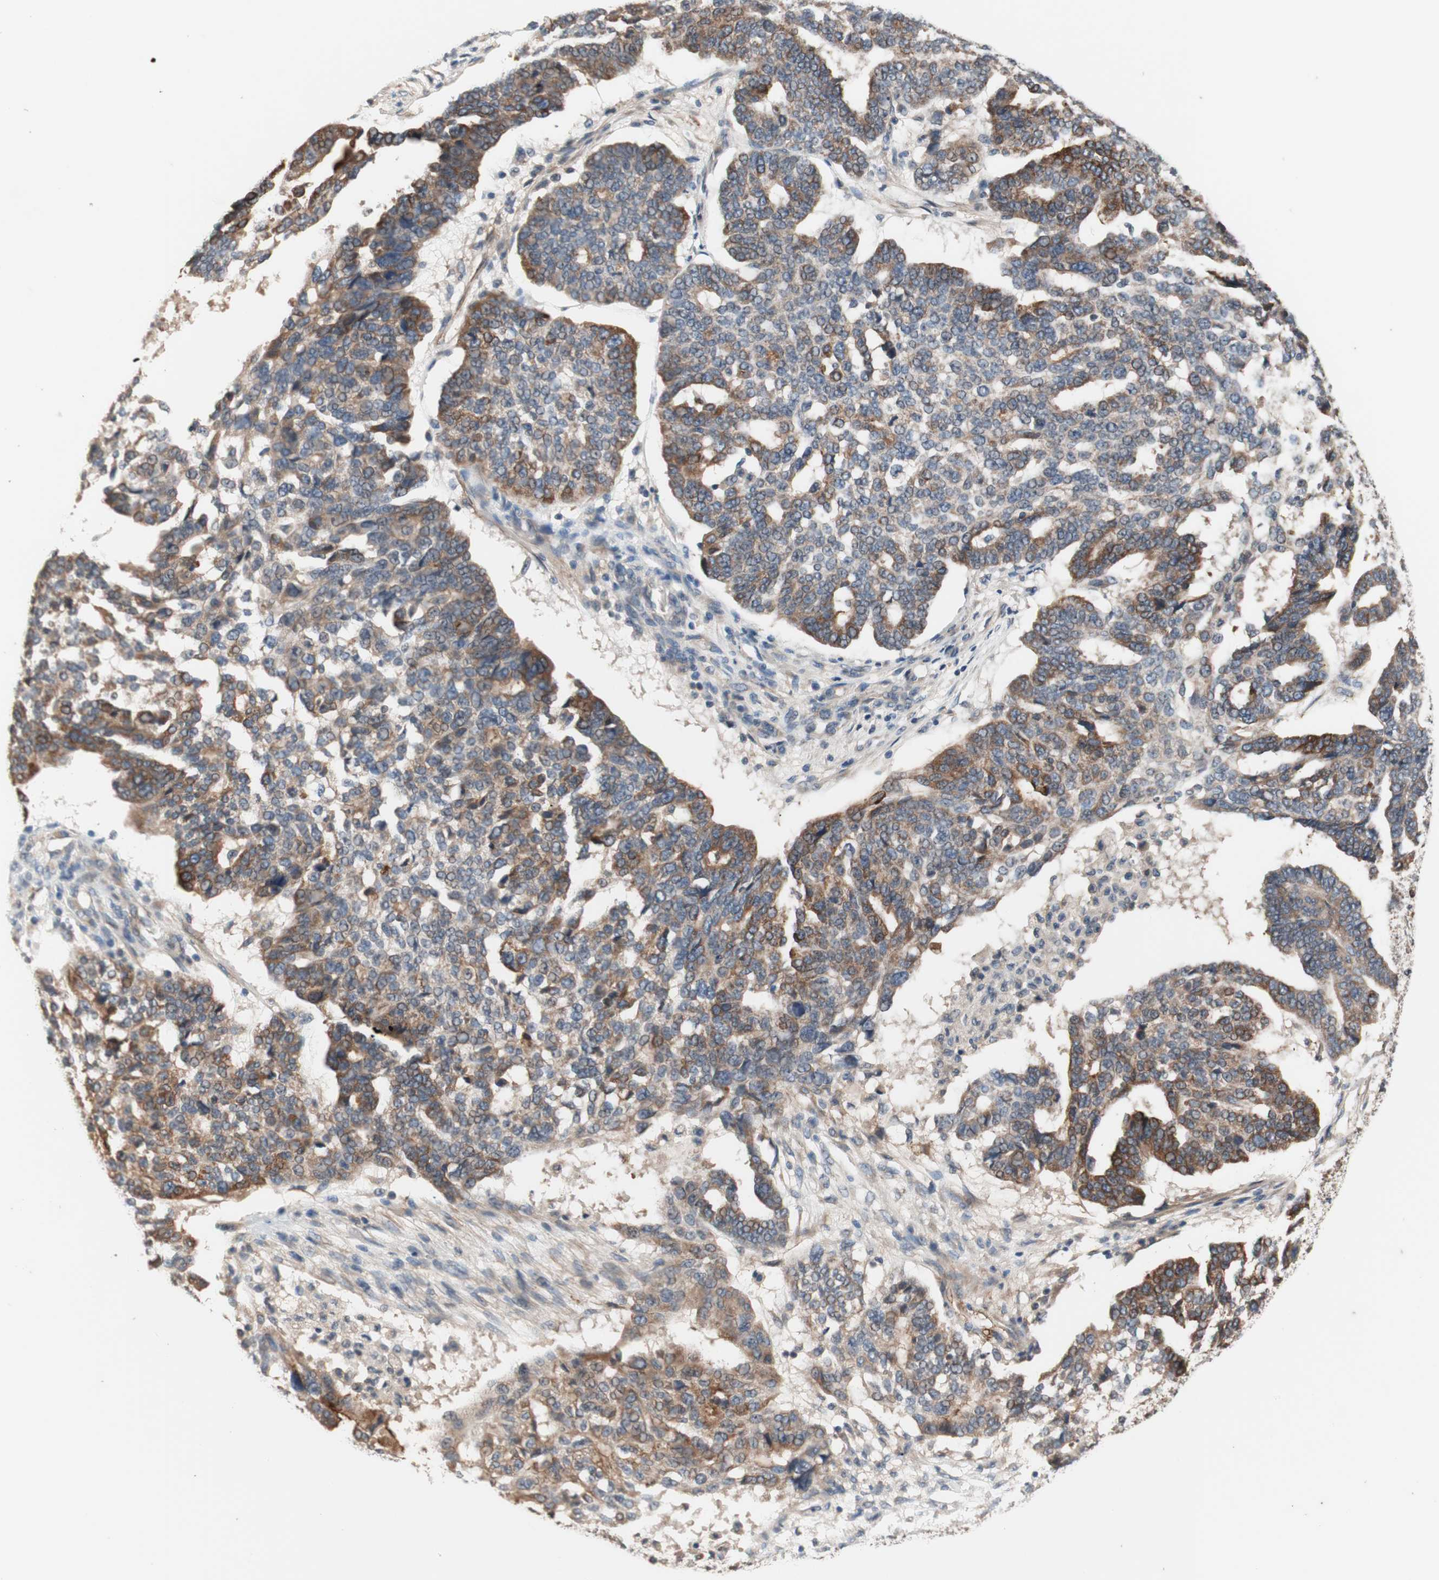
{"staining": {"intensity": "moderate", "quantity": ">75%", "location": "cytoplasmic/membranous"}, "tissue": "ovarian cancer", "cell_type": "Tumor cells", "image_type": "cancer", "snomed": [{"axis": "morphology", "description": "Cystadenocarcinoma, serous, NOS"}, {"axis": "topography", "description": "Ovary"}], "caption": "An immunohistochemistry histopathology image of neoplastic tissue is shown. Protein staining in brown highlights moderate cytoplasmic/membranous positivity in ovarian serous cystadenocarcinoma within tumor cells.", "gene": "CD55", "patient": {"sex": "female", "age": 59}}